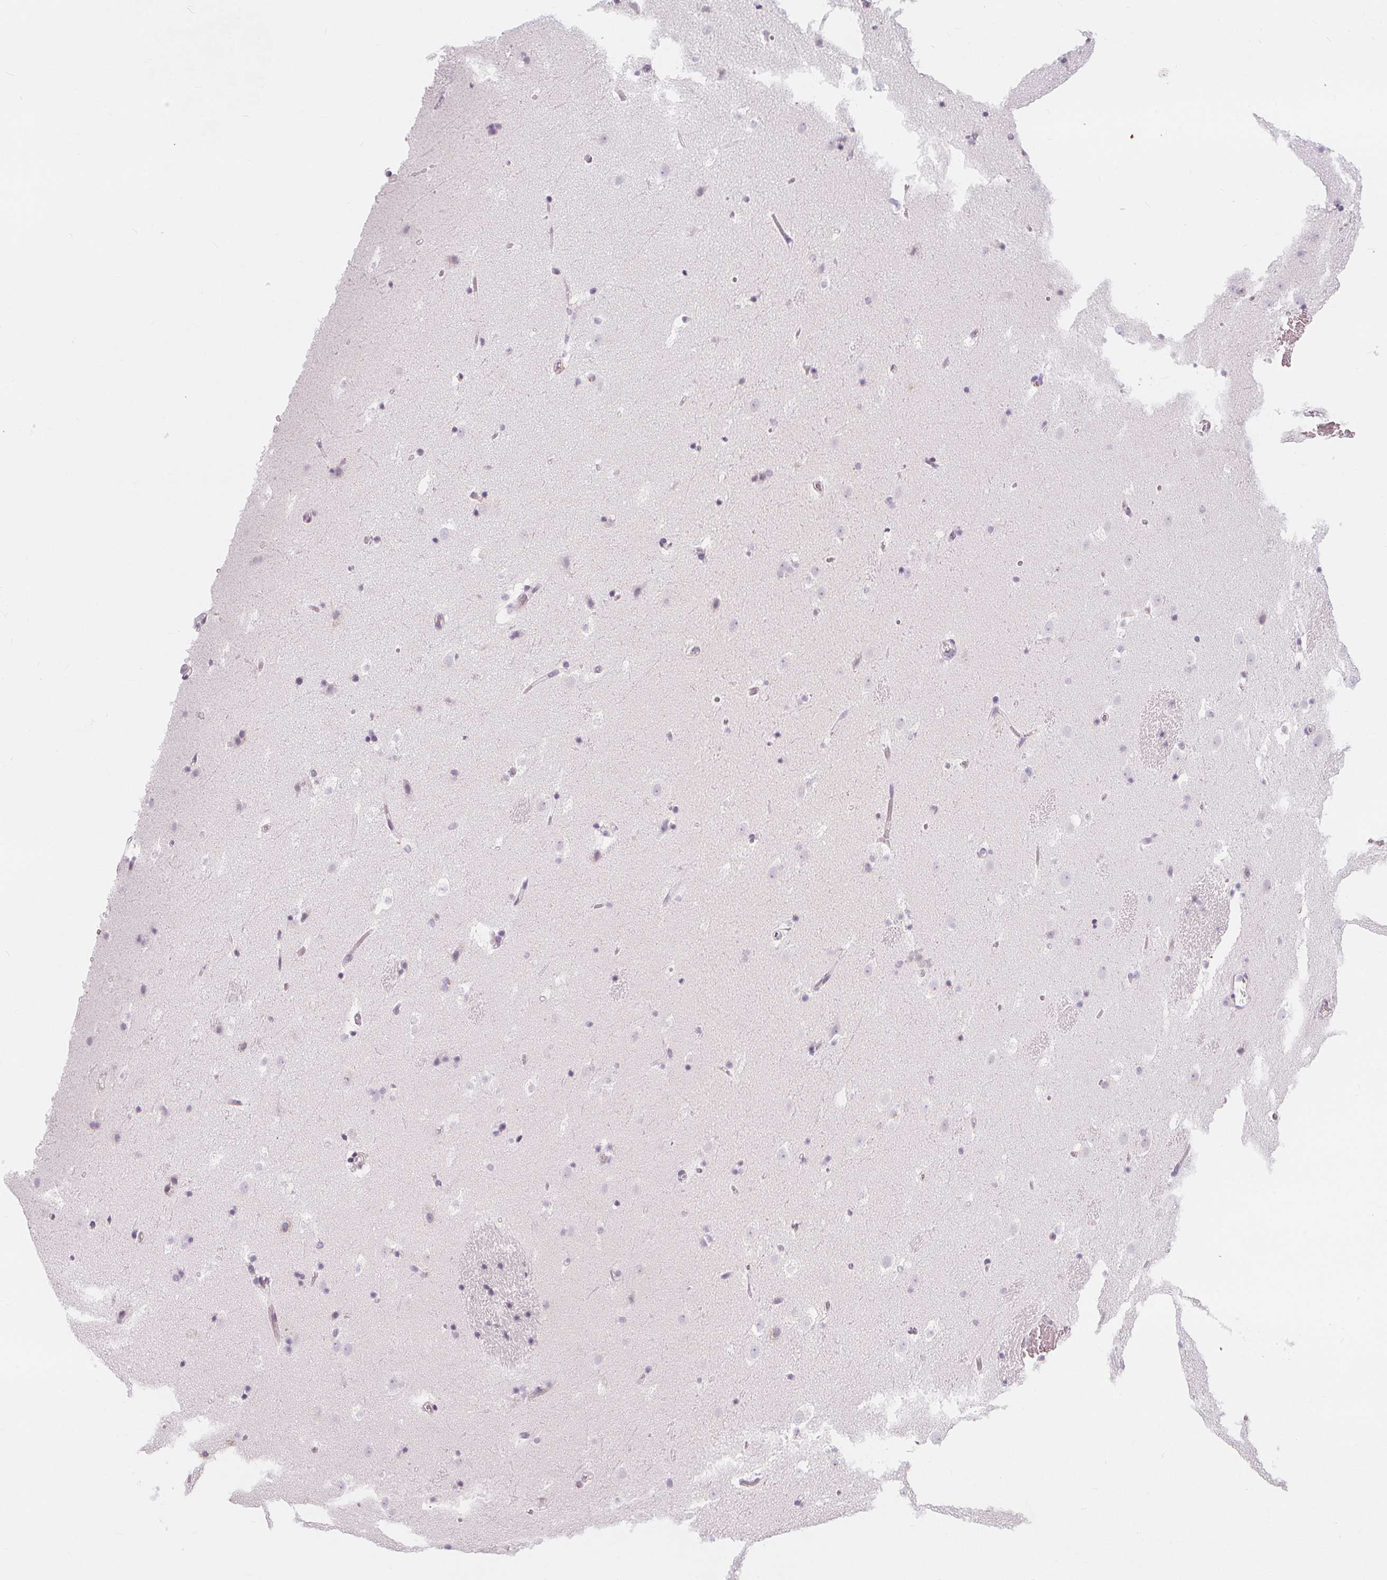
{"staining": {"intensity": "negative", "quantity": "none", "location": "none"}, "tissue": "caudate", "cell_type": "Glial cells", "image_type": "normal", "snomed": [{"axis": "morphology", "description": "Normal tissue, NOS"}, {"axis": "topography", "description": "Lateral ventricle wall"}], "caption": "Immunohistochemistry of unremarkable caudate exhibits no expression in glial cells. (Stains: DAB (3,3'-diaminobenzidine) IHC with hematoxylin counter stain, Microscopy: brightfield microscopy at high magnification).", "gene": "TIPIN", "patient": {"sex": "male", "age": 37}}